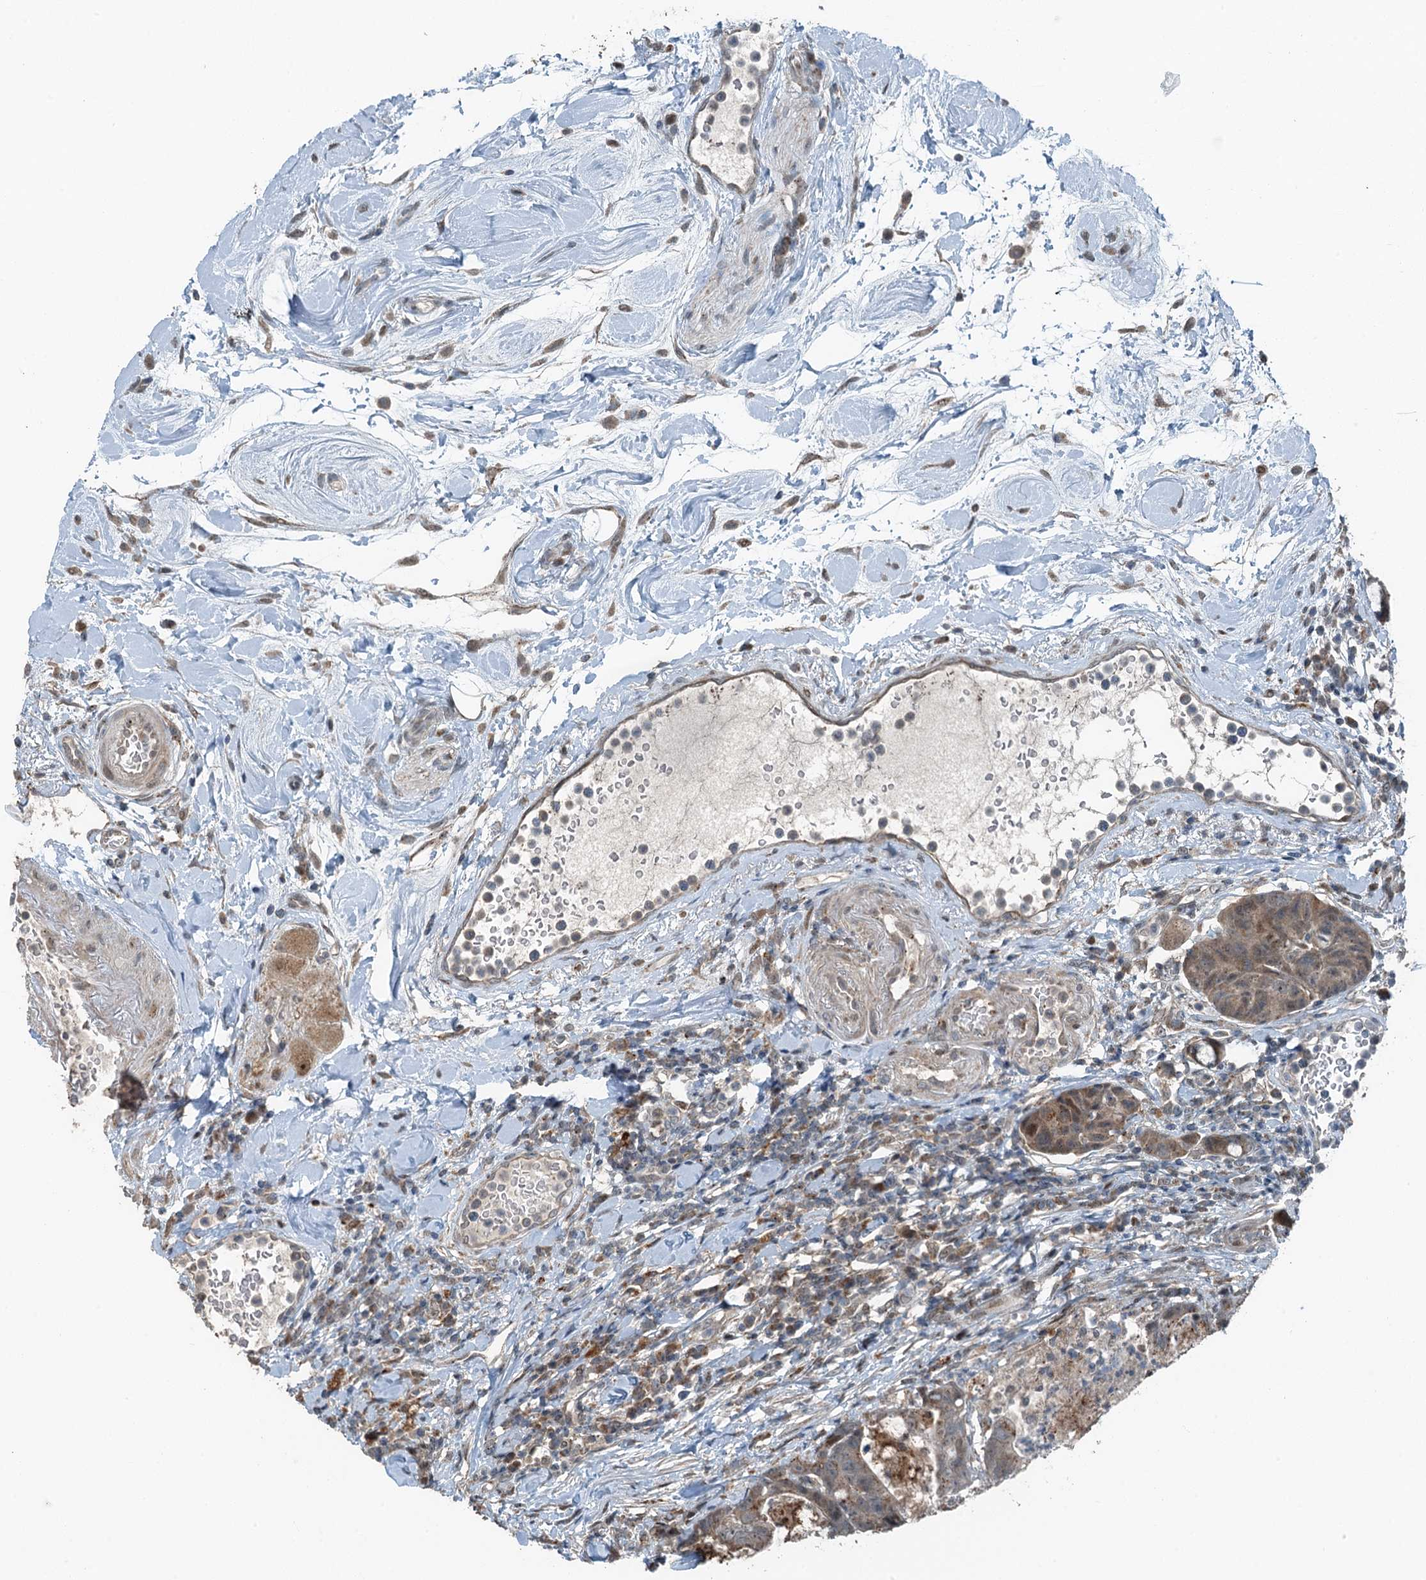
{"staining": {"intensity": "weak", "quantity": ">75%", "location": "cytoplasmic/membranous"}, "tissue": "colorectal cancer", "cell_type": "Tumor cells", "image_type": "cancer", "snomed": [{"axis": "morphology", "description": "Adenocarcinoma, NOS"}, {"axis": "topography", "description": "Colon"}], "caption": "A micrograph showing weak cytoplasmic/membranous positivity in about >75% of tumor cells in adenocarcinoma (colorectal), as visualized by brown immunohistochemical staining.", "gene": "BMERB1", "patient": {"sex": "female", "age": 82}}